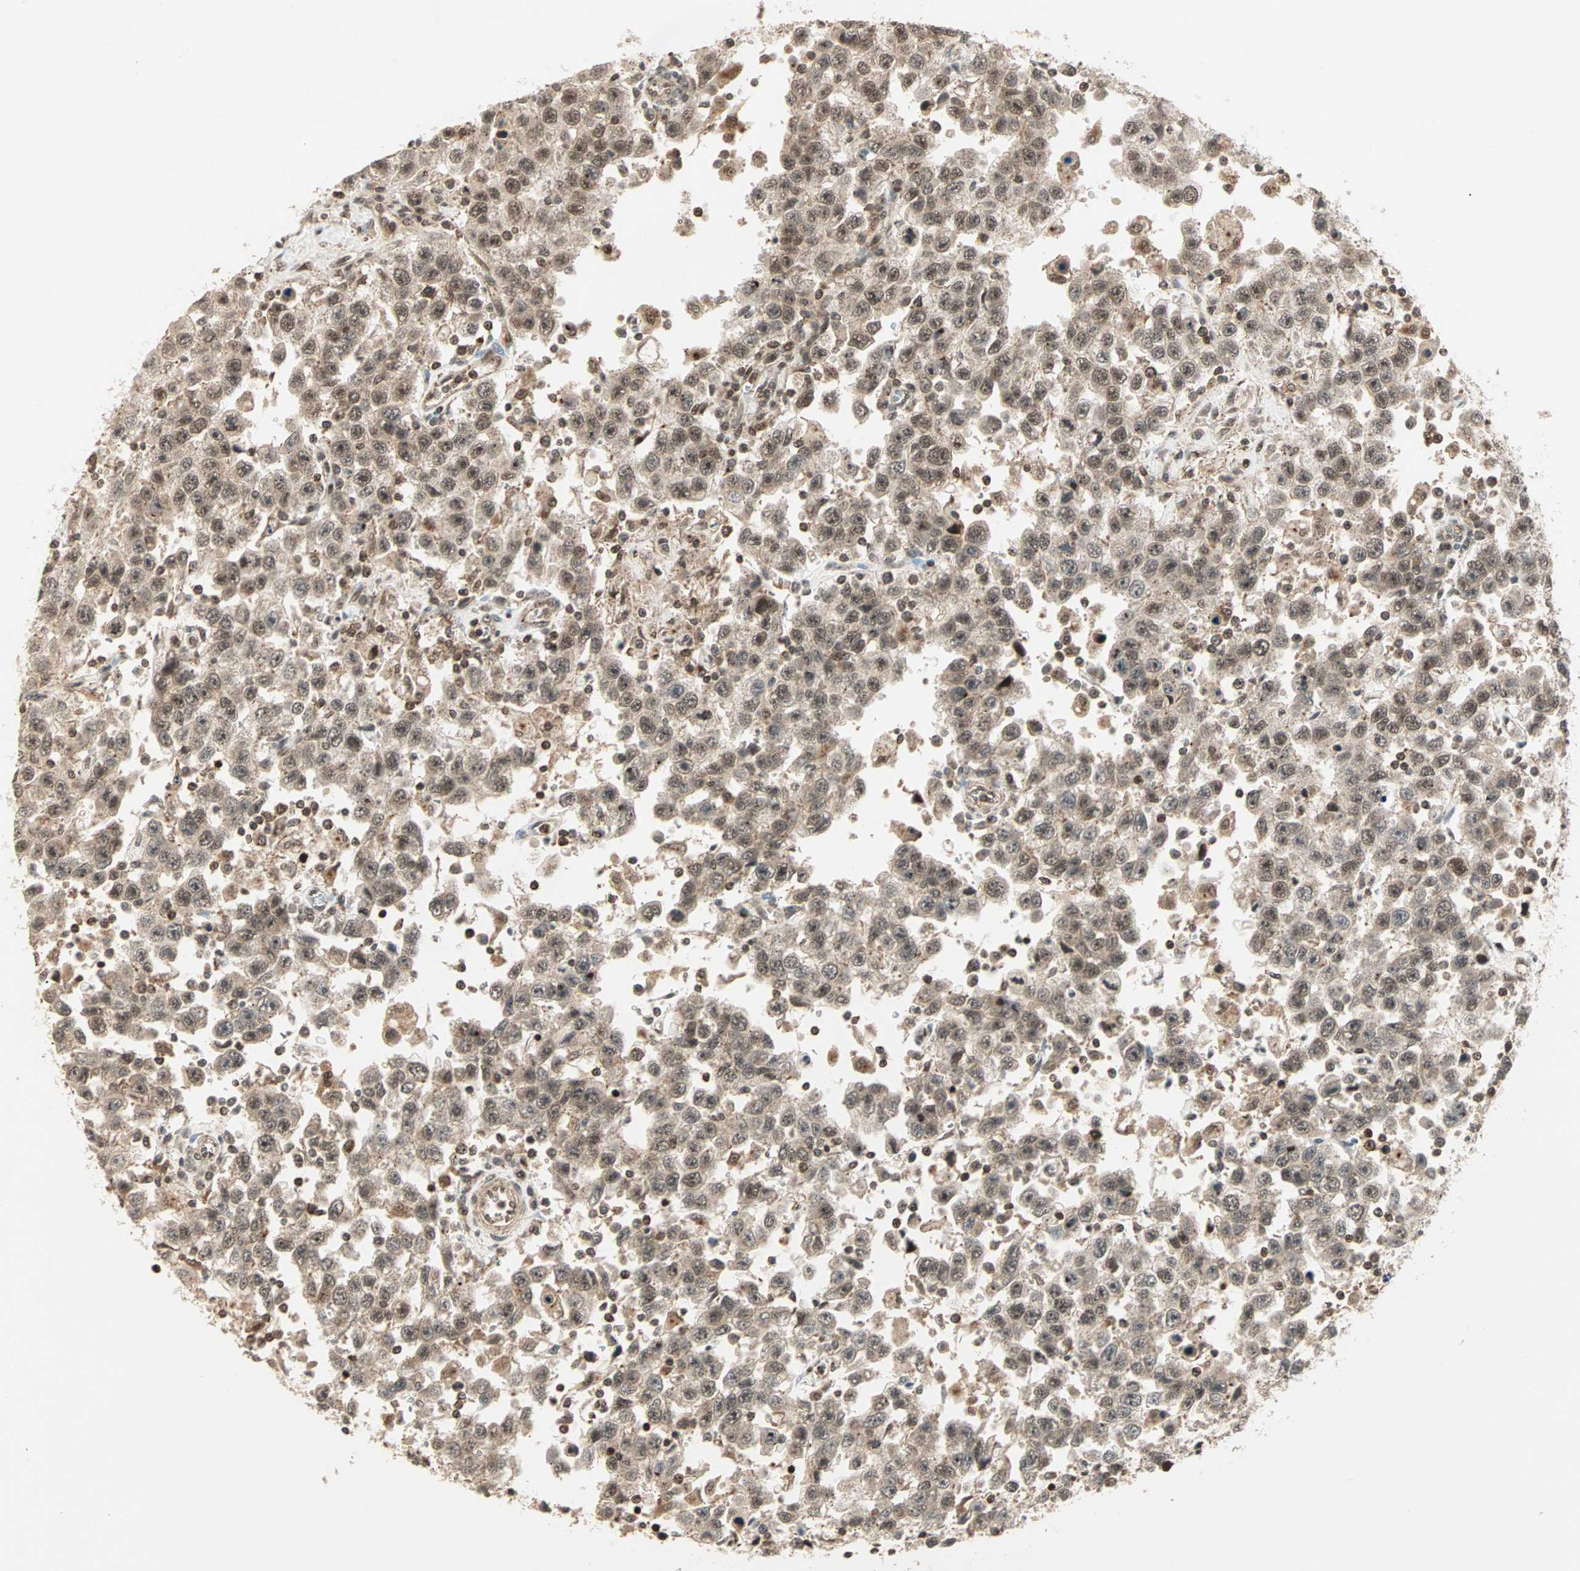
{"staining": {"intensity": "moderate", "quantity": ">75%", "location": "cytoplasmic/membranous,nuclear"}, "tissue": "testis cancer", "cell_type": "Tumor cells", "image_type": "cancer", "snomed": [{"axis": "morphology", "description": "Seminoma, NOS"}, {"axis": "topography", "description": "Testis"}], "caption": "Immunohistochemistry (IHC) (DAB) staining of human testis seminoma demonstrates moderate cytoplasmic/membranous and nuclear protein expression in approximately >75% of tumor cells.", "gene": "ZBED9", "patient": {"sex": "male", "age": 41}}